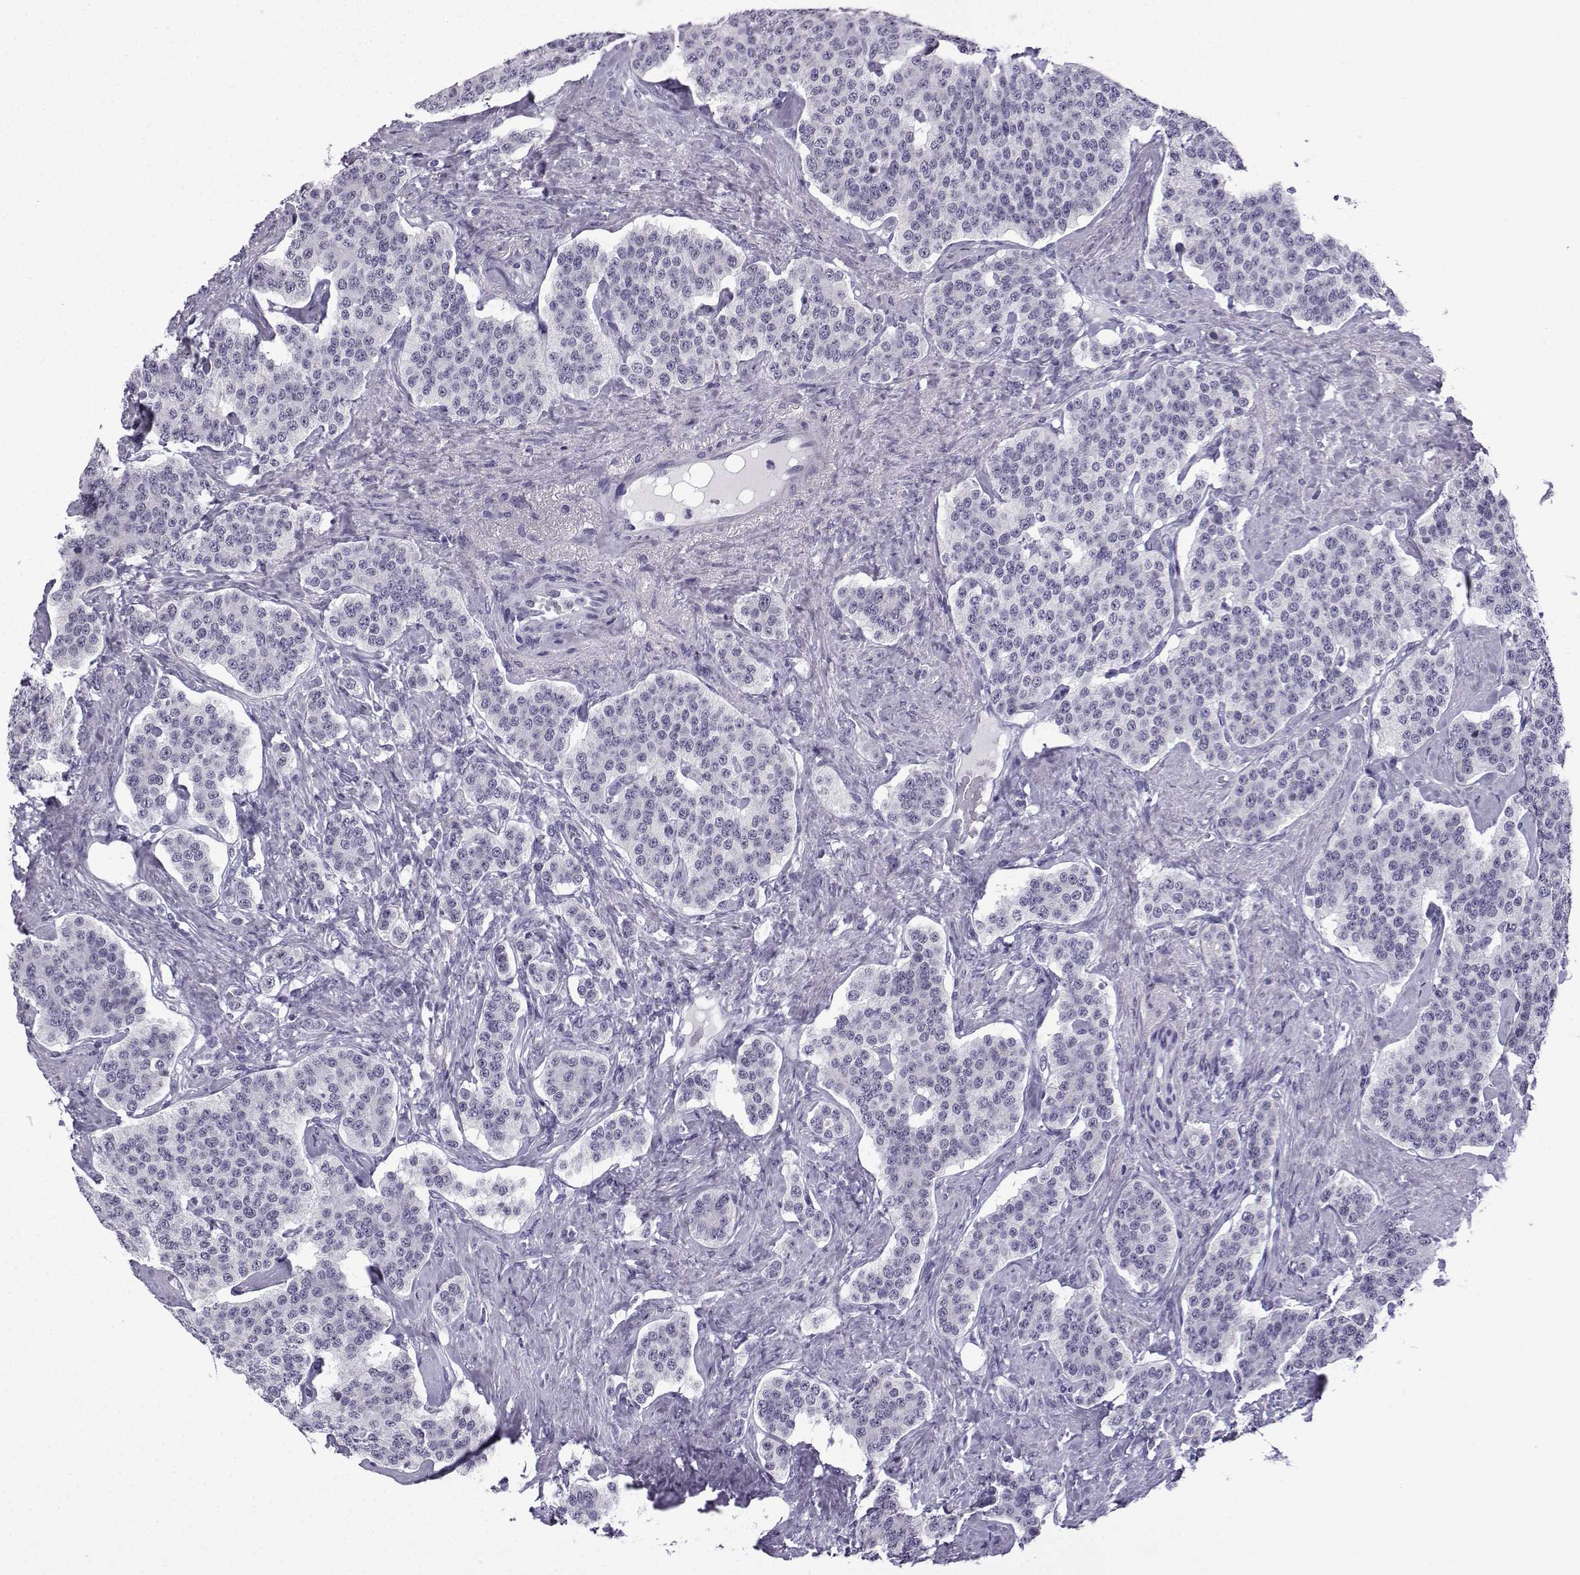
{"staining": {"intensity": "negative", "quantity": "none", "location": "none"}, "tissue": "carcinoid", "cell_type": "Tumor cells", "image_type": "cancer", "snomed": [{"axis": "morphology", "description": "Carcinoid, malignant, NOS"}, {"axis": "topography", "description": "Small intestine"}], "caption": "A high-resolution micrograph shows immunohistochemistry staining of carcinoid, which exhibits no significant positivity in tumor cells.", "gene": "MRGBP", "patient": {"sex": "female", "age": 58}}